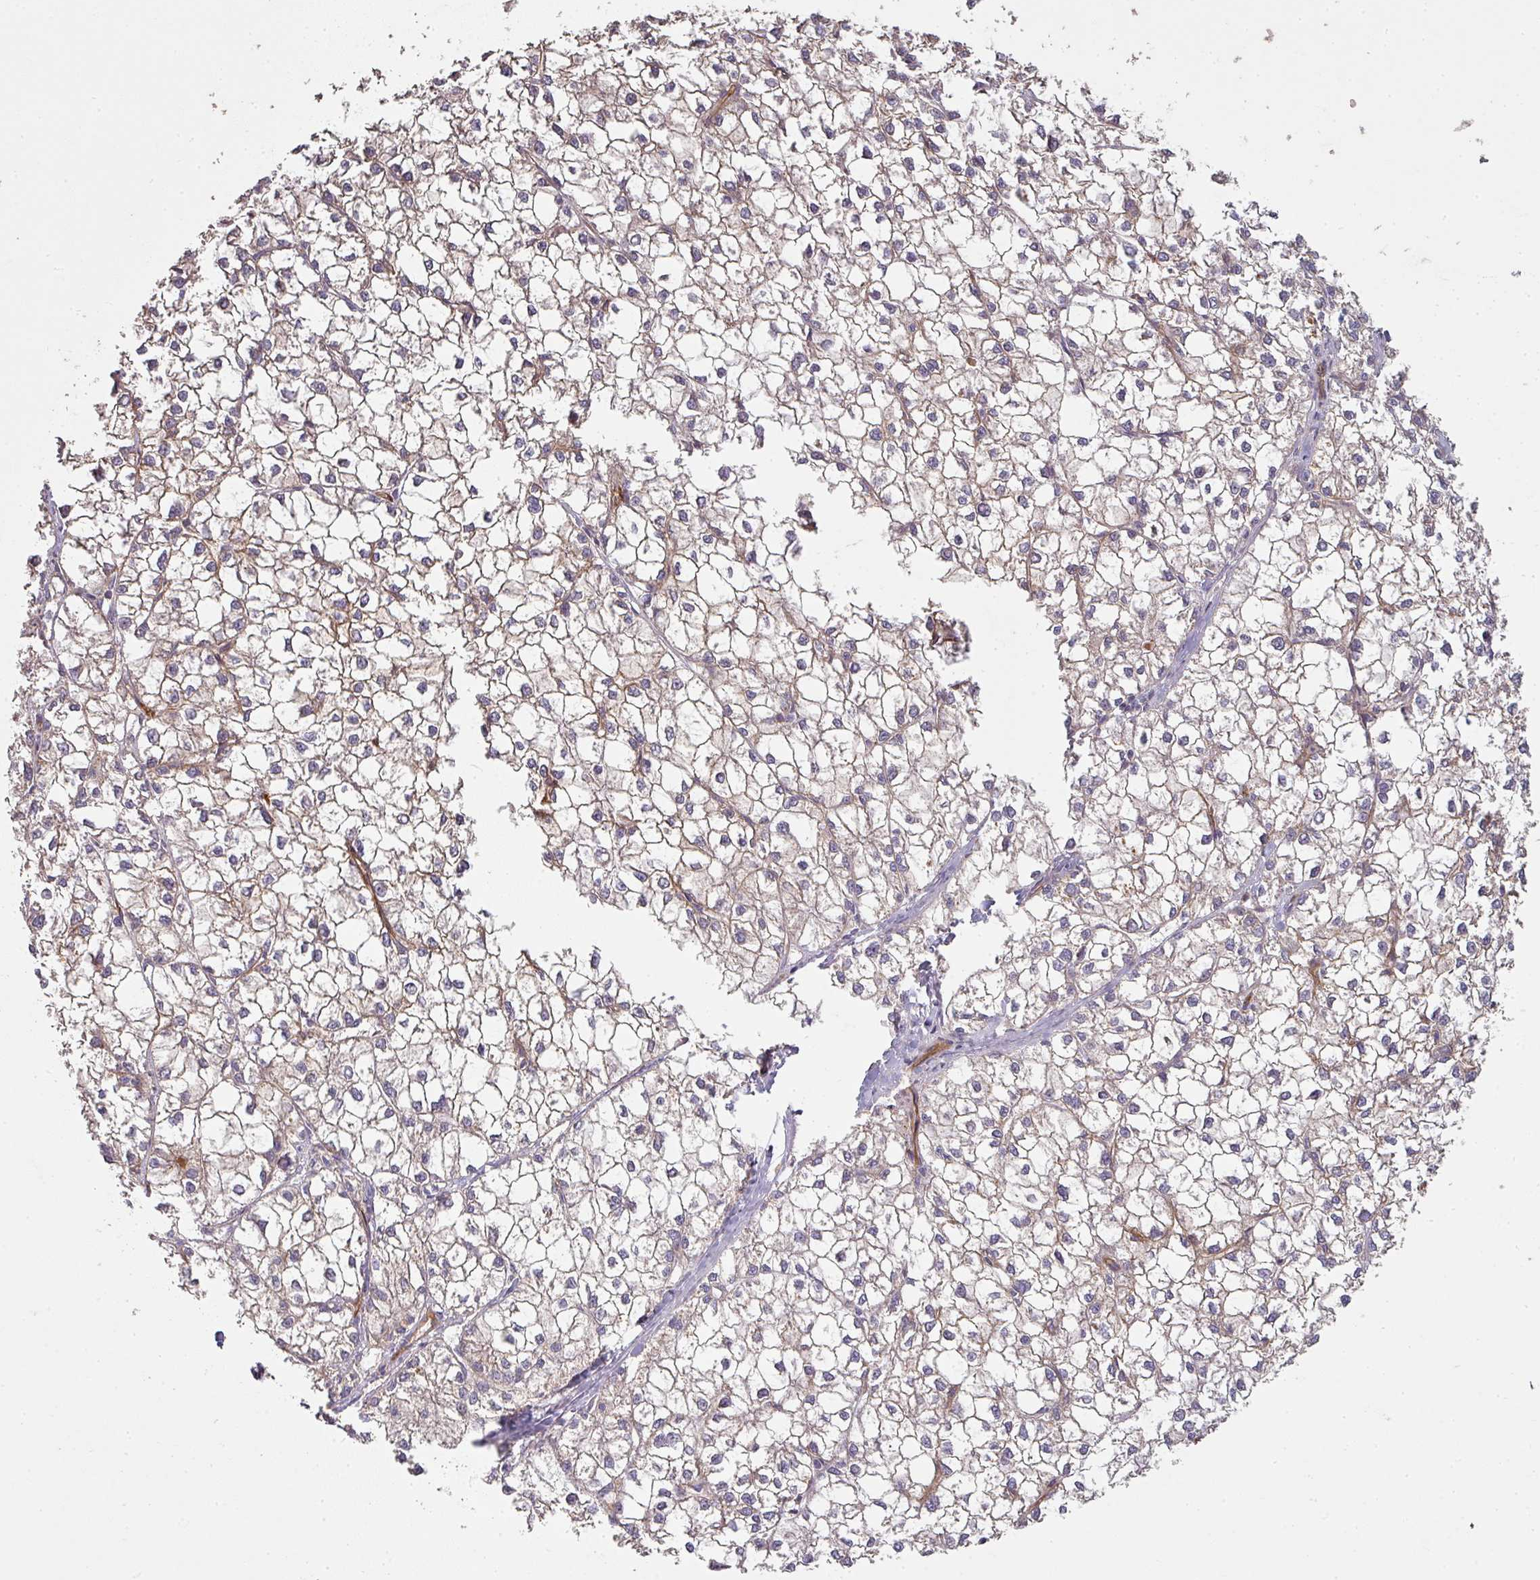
{"staining": {"intensity": "negative", "quantity": "none", "location": "none"}, "tissue": "liver cancer", "cell_type": "Tumor cells", "image_type": "cancer", "snomed": [{"axis": "morphology", "description": "Carcinoma, Hepatocellular, NOS"}, {"axis": "topography", "description": "Liver"}], "caption": "Immunohistochemical staining of hepatocellular carcinoma (liver) demonstrates no significant positivity in tumor cells. (Brightfield microscopy of DAB (3,3'-diaminobenzidine) IHC at high magnification).", "gene": "PCDH1", "patient": {"sex": "female", "age": 43}}